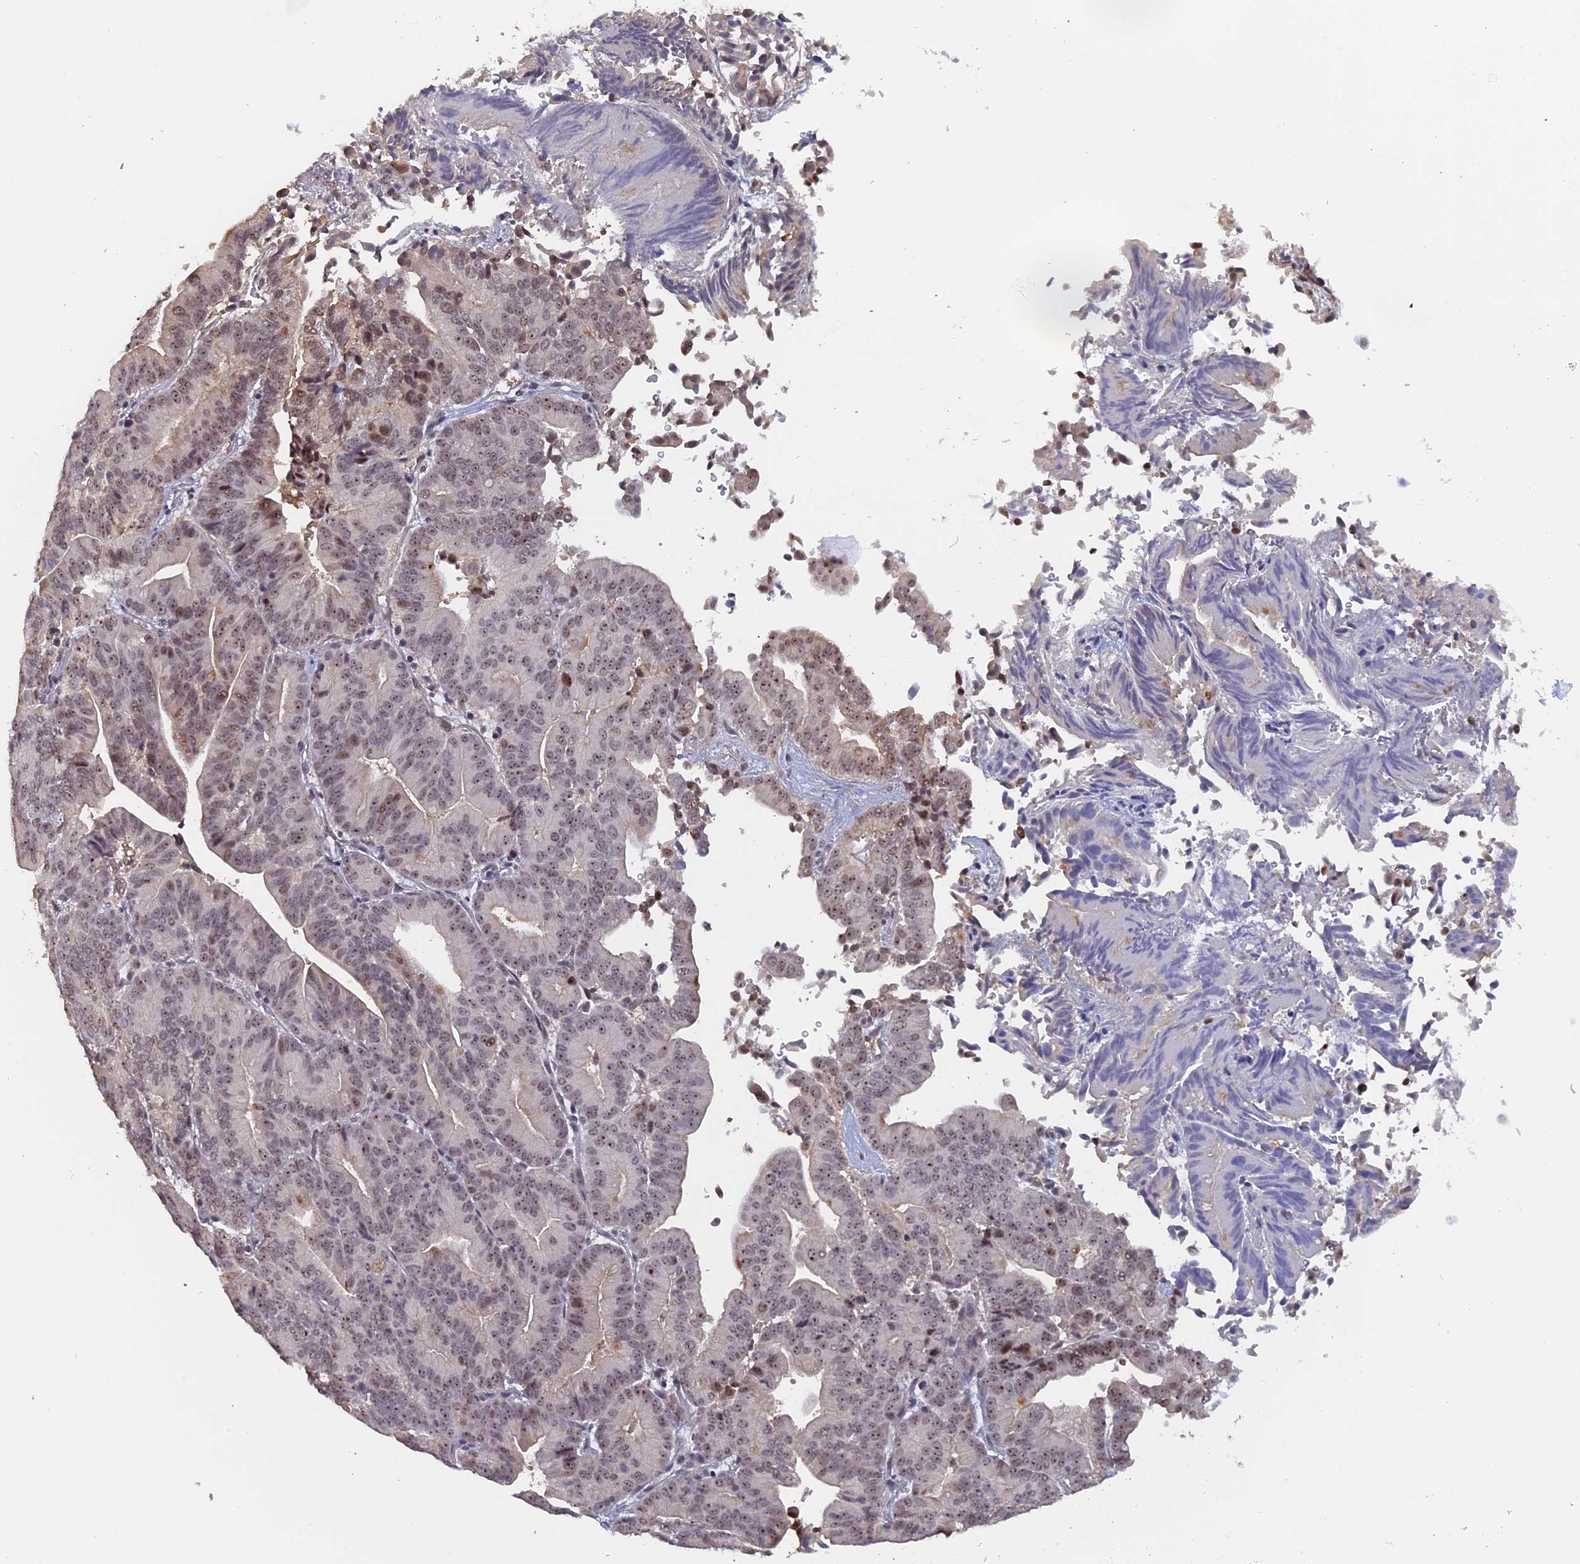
{"staining": {"intensity": "weak", "quantity": ">75%", "location": "nuclear"}, "tissue": "liver cancer", "cell_type": "Tumor cells", "image_type": "cancer", "snomed": [{"axis": "morphology", "description": "Cholangiocarcinoma"}, {"axis": "topography", "description": "Liver"}], "caption": "Human cholangiocarcinoma (liver) stained for a protein (brown) demonstrates weak nuclear positive expression in approximately >75% of tumor cells.", "gene": "FAM98C", "patient": {"sex": "female", "age": 75}}